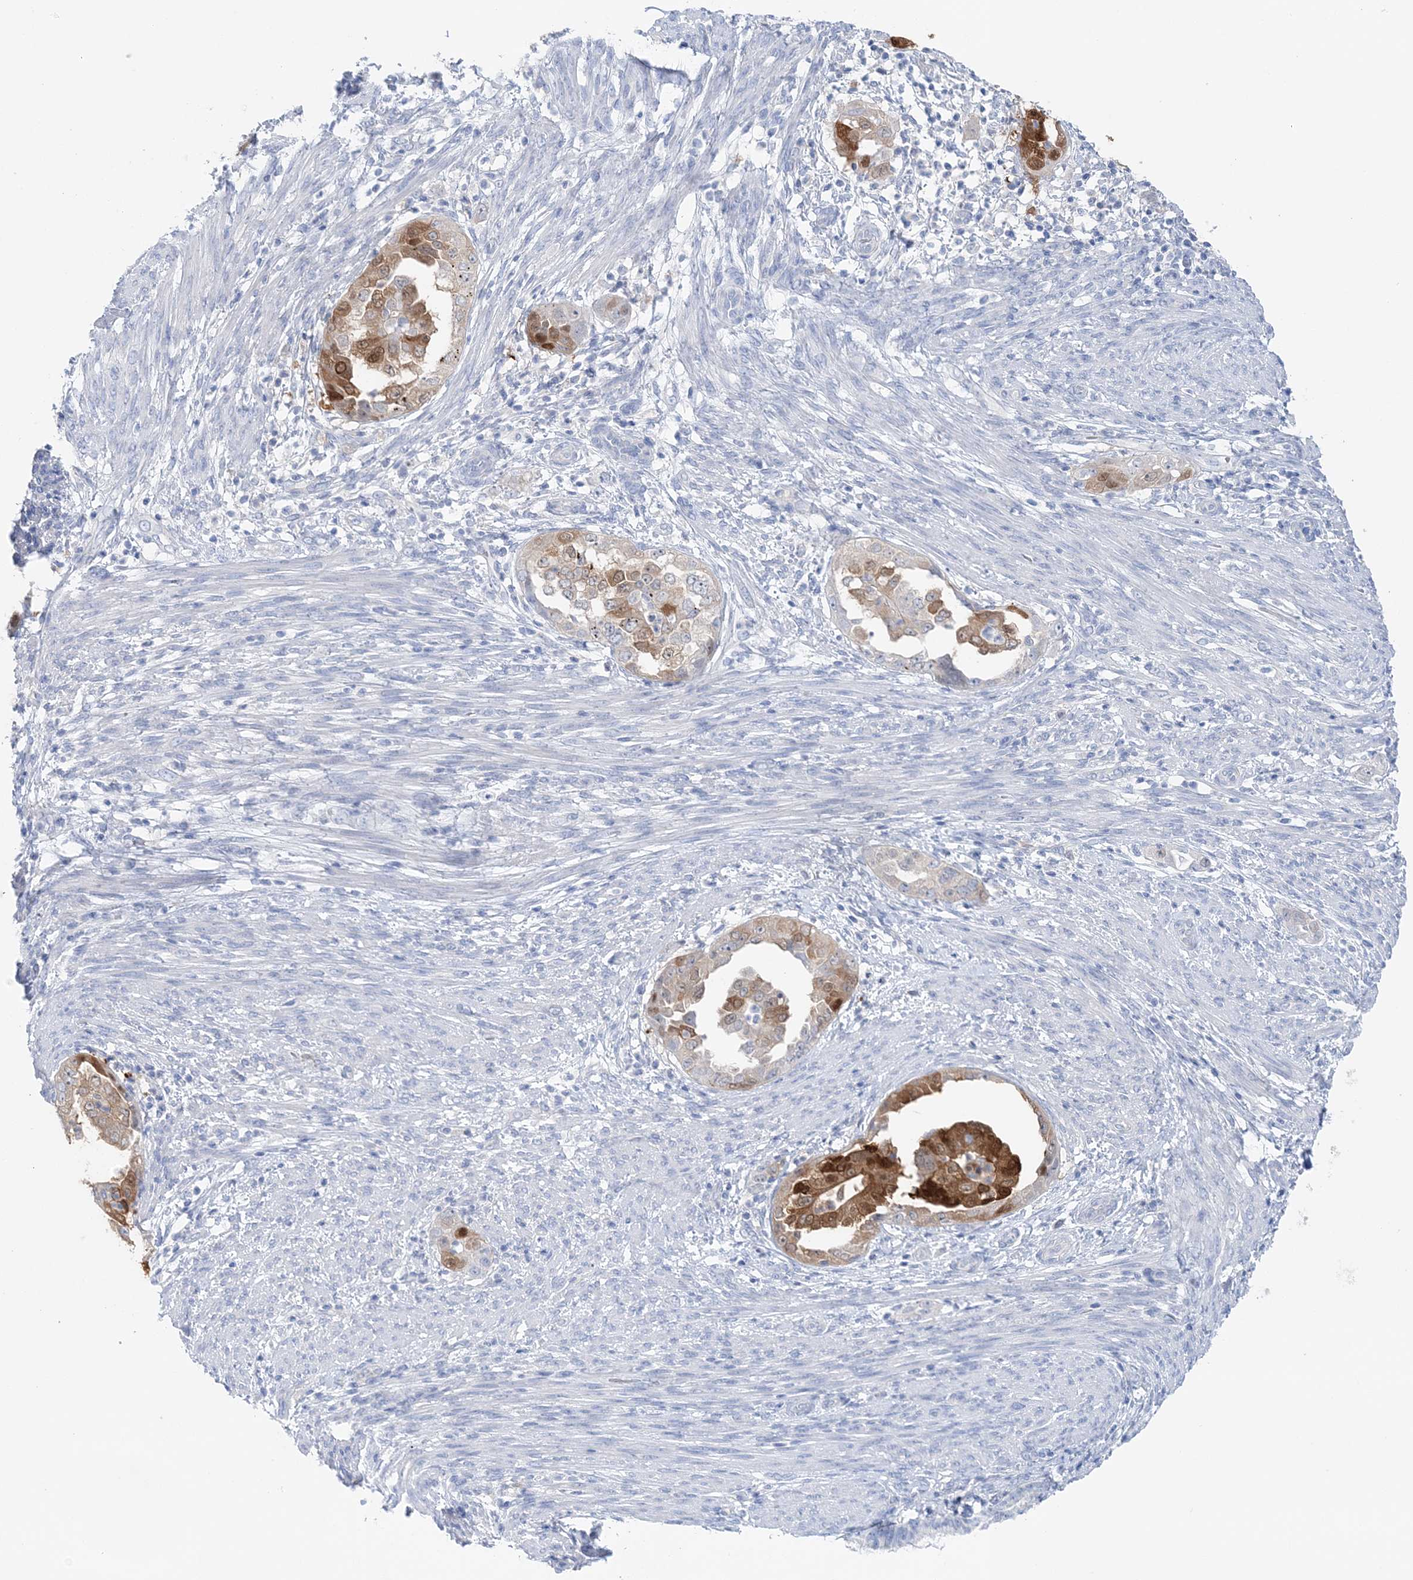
{"staining": {"intensity": "moderate", "quantity": "25%-75%", "location": "cytoplasmic/membranous,nuclear"}, "tissue": "endometrial cancer", "cell_type": "Tumor cells", "image_type": "cancer", "snomed": [{"axis": "morphology", "description": "Adenocarcinoma, NOS"}, {"axis": "topography", "description": "Endometrium"}], "caption": "Immunohistochemical staining of endometrial cancer (adenocarcinoma) demonstrates medium levels of moderate cytoplasmic/membranous and nuclear staining in about 25%-75% of tumor cells.", "gene": "HMGCS1", "patient": {"sex": "female", "age": 85}}